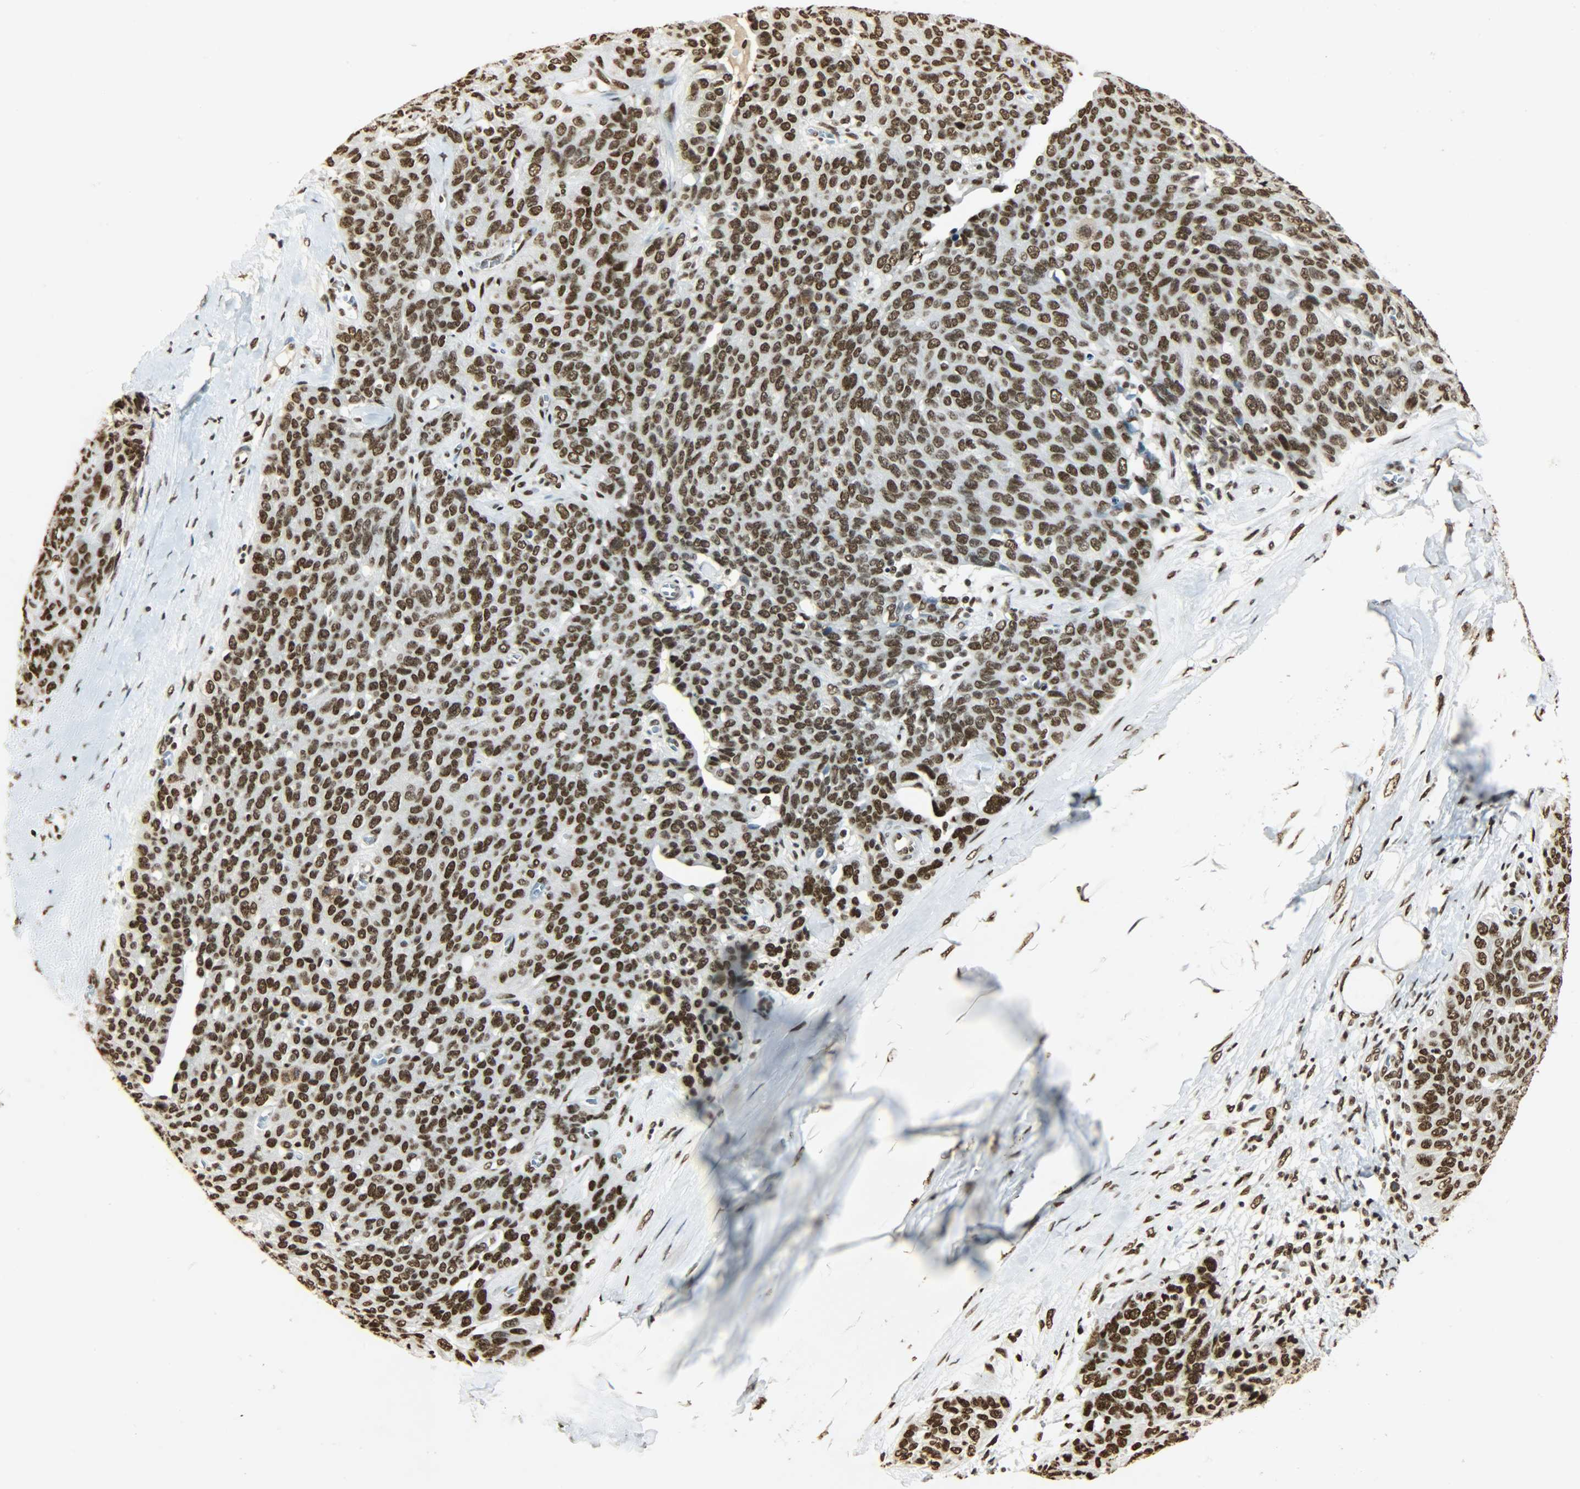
{"staining": {"intensity": "strong", "quantity": ">75%", "location": "nuclear"}, "tissue": "ovarian cancer", "cell_type": "Tumor cells", "image_type": "cancer", "snomed": [{"axis": "morphology", "description": "Carcinoma, endometroid"}, {"axis": "topography", "description": "Ovary"}], "caption": "IHC photomicrograph of human ovarian cancer stained for a protein (brown), which exhibits high levels of strong nuclear staining in about >75% of tumor cells.", "gene": "KHDRBS1", "patient": {"sex": "female", "age": 60}}